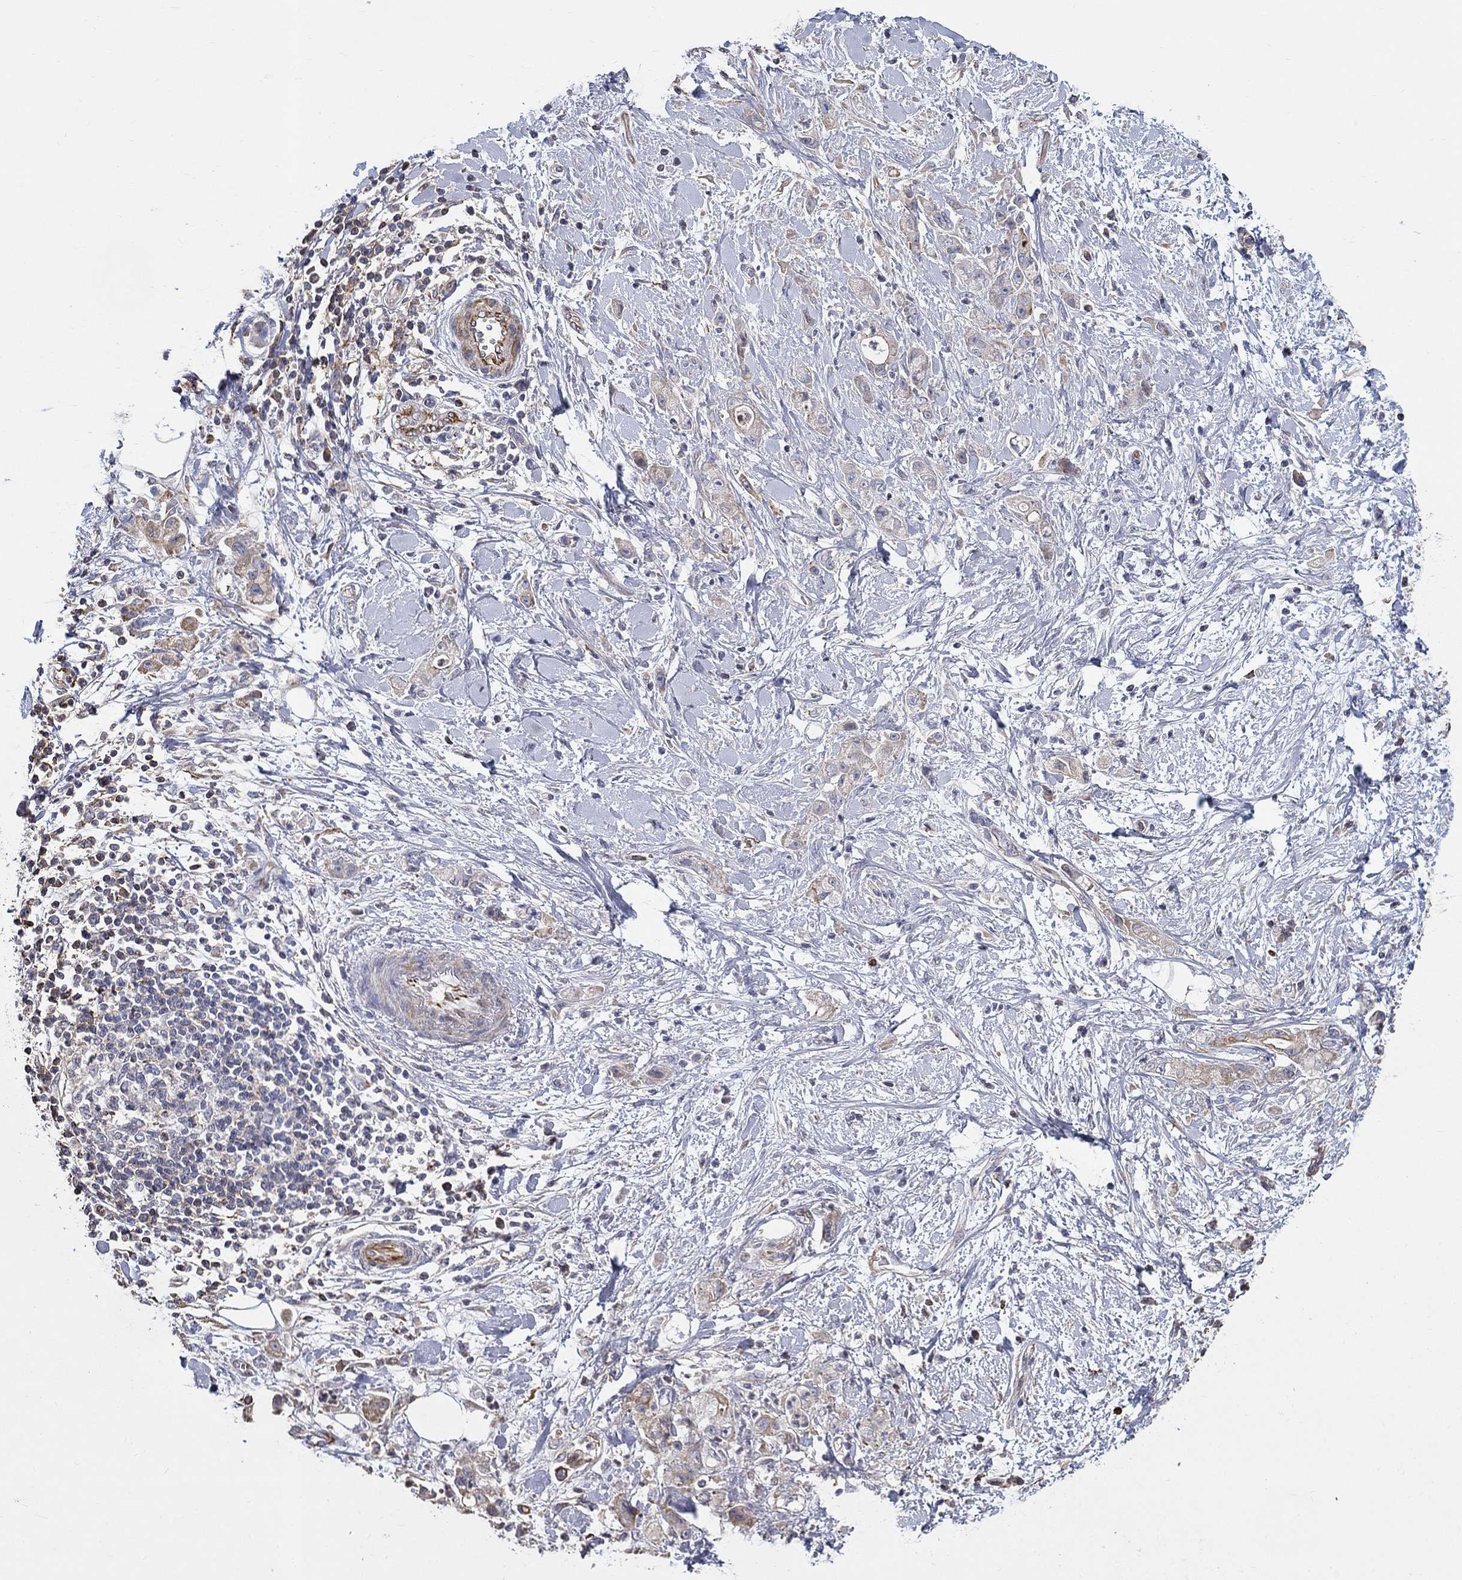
{"staining": {"intensity": "strong", "quantity": "<25%", "location": "cytoplasmic/membranous"}, "tissue": "stomach cancer", "cell_type": "Tumor cells", "image_type": "cancer", "snomed": [{"axis": "morphology", "description": "Adenocarcinoma, NOS"}, {"axis": "topography", "description": "Stomach"}], "caption": "Stomach cancer stained with a brown dye exhibits strong cytoplasmic/membranous positive staining in about <25% of tumor cells.", "gene": "NPHP1", "patient": {"sex": "male", "age": 58}}